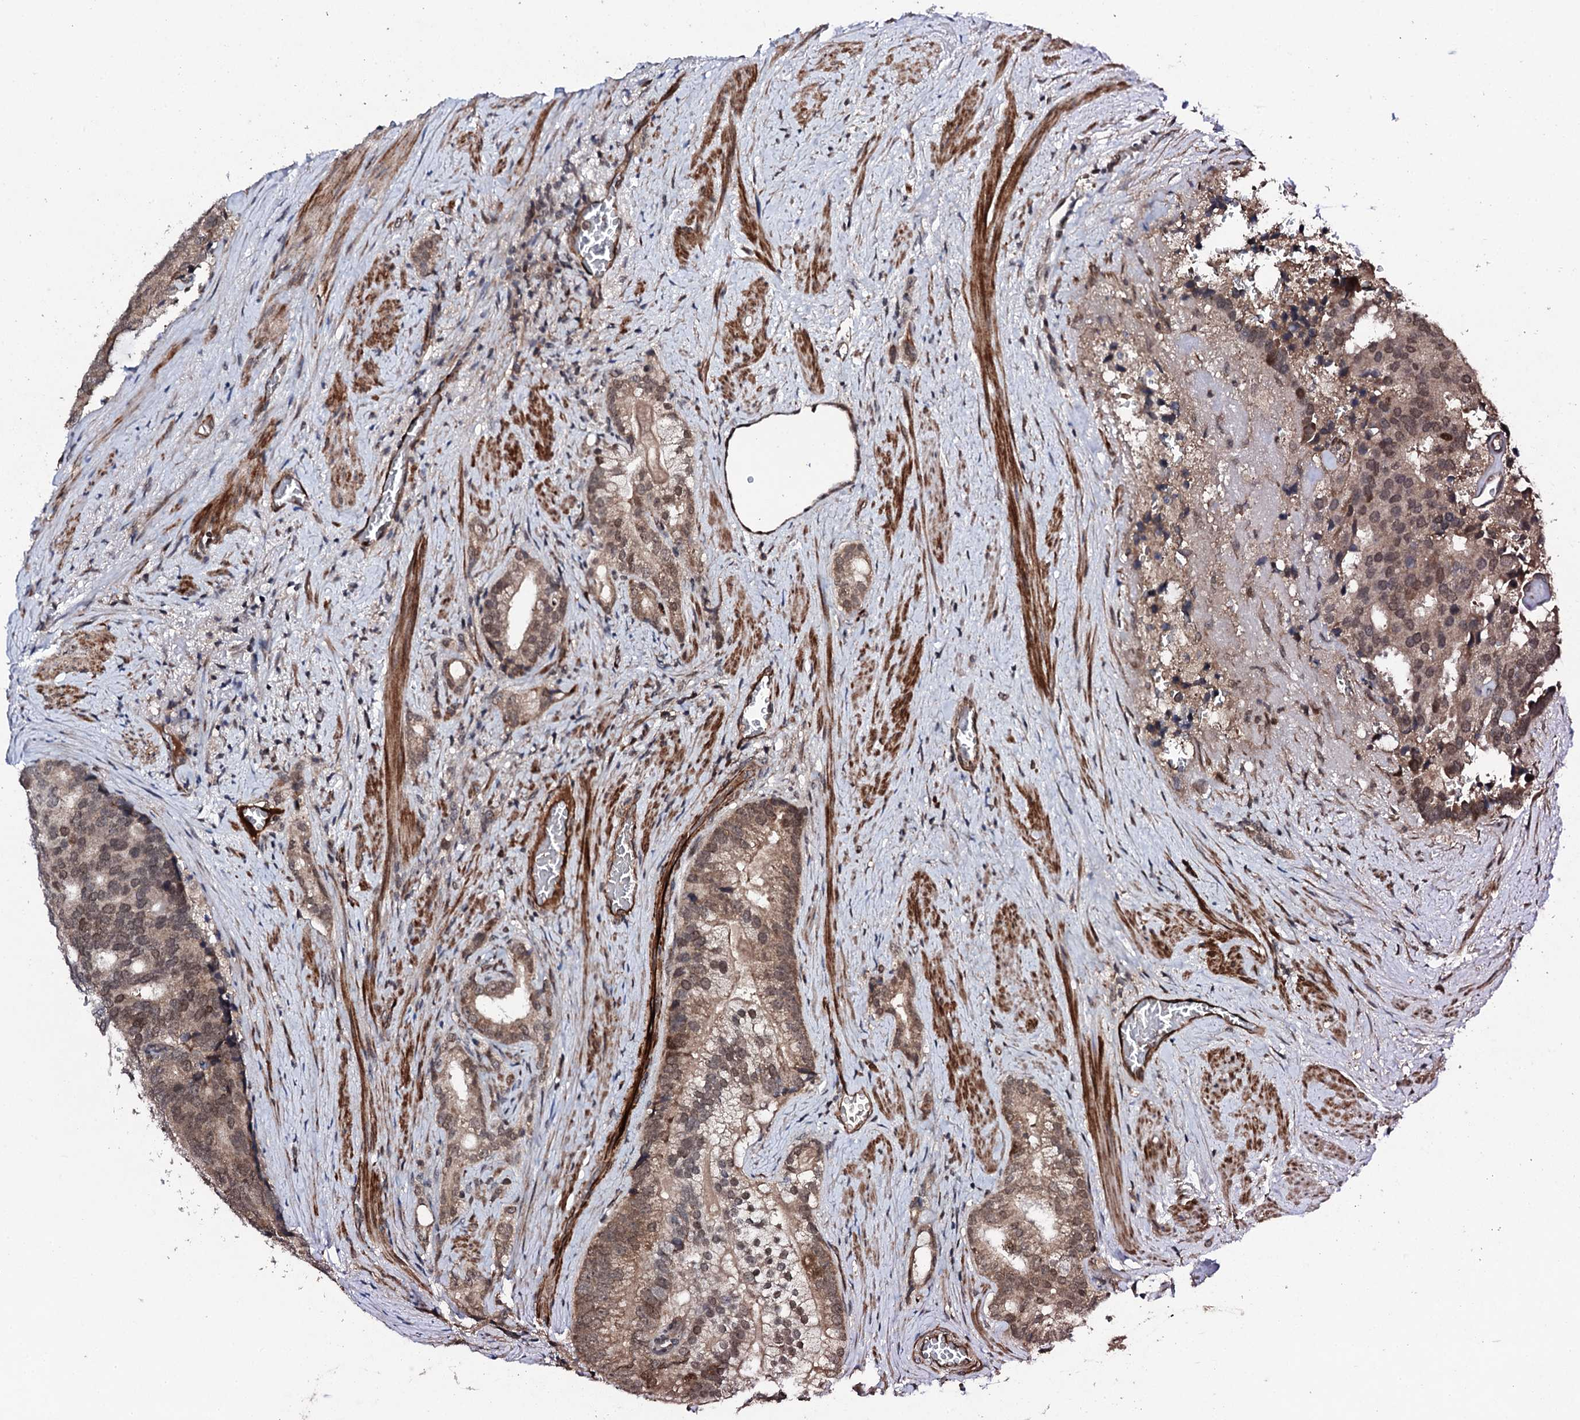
{"staining": {"intensity": "moderate", "quantity": ">75%", "location": "cytoplasmic/membranous,nuclear"}, "tissue": "prostate cancer", "cell_type": "Tumor cells", "image_type": "cancer", "snomed": [{"axis": "morphology", "description": "Adenocarcinoma, Low grade"}, {"axis": "topography", "description": "Prostate"}], "caption": "Brown immunohistochemical staining in low-grade adenocarcinoma (prostate) reveals moderate cytoplasmic/membranous and nuclear positivity in approximately >75% of tumor cells.", "gene": "FAM111A", "patient": {"sex": "male", "age": 71}}